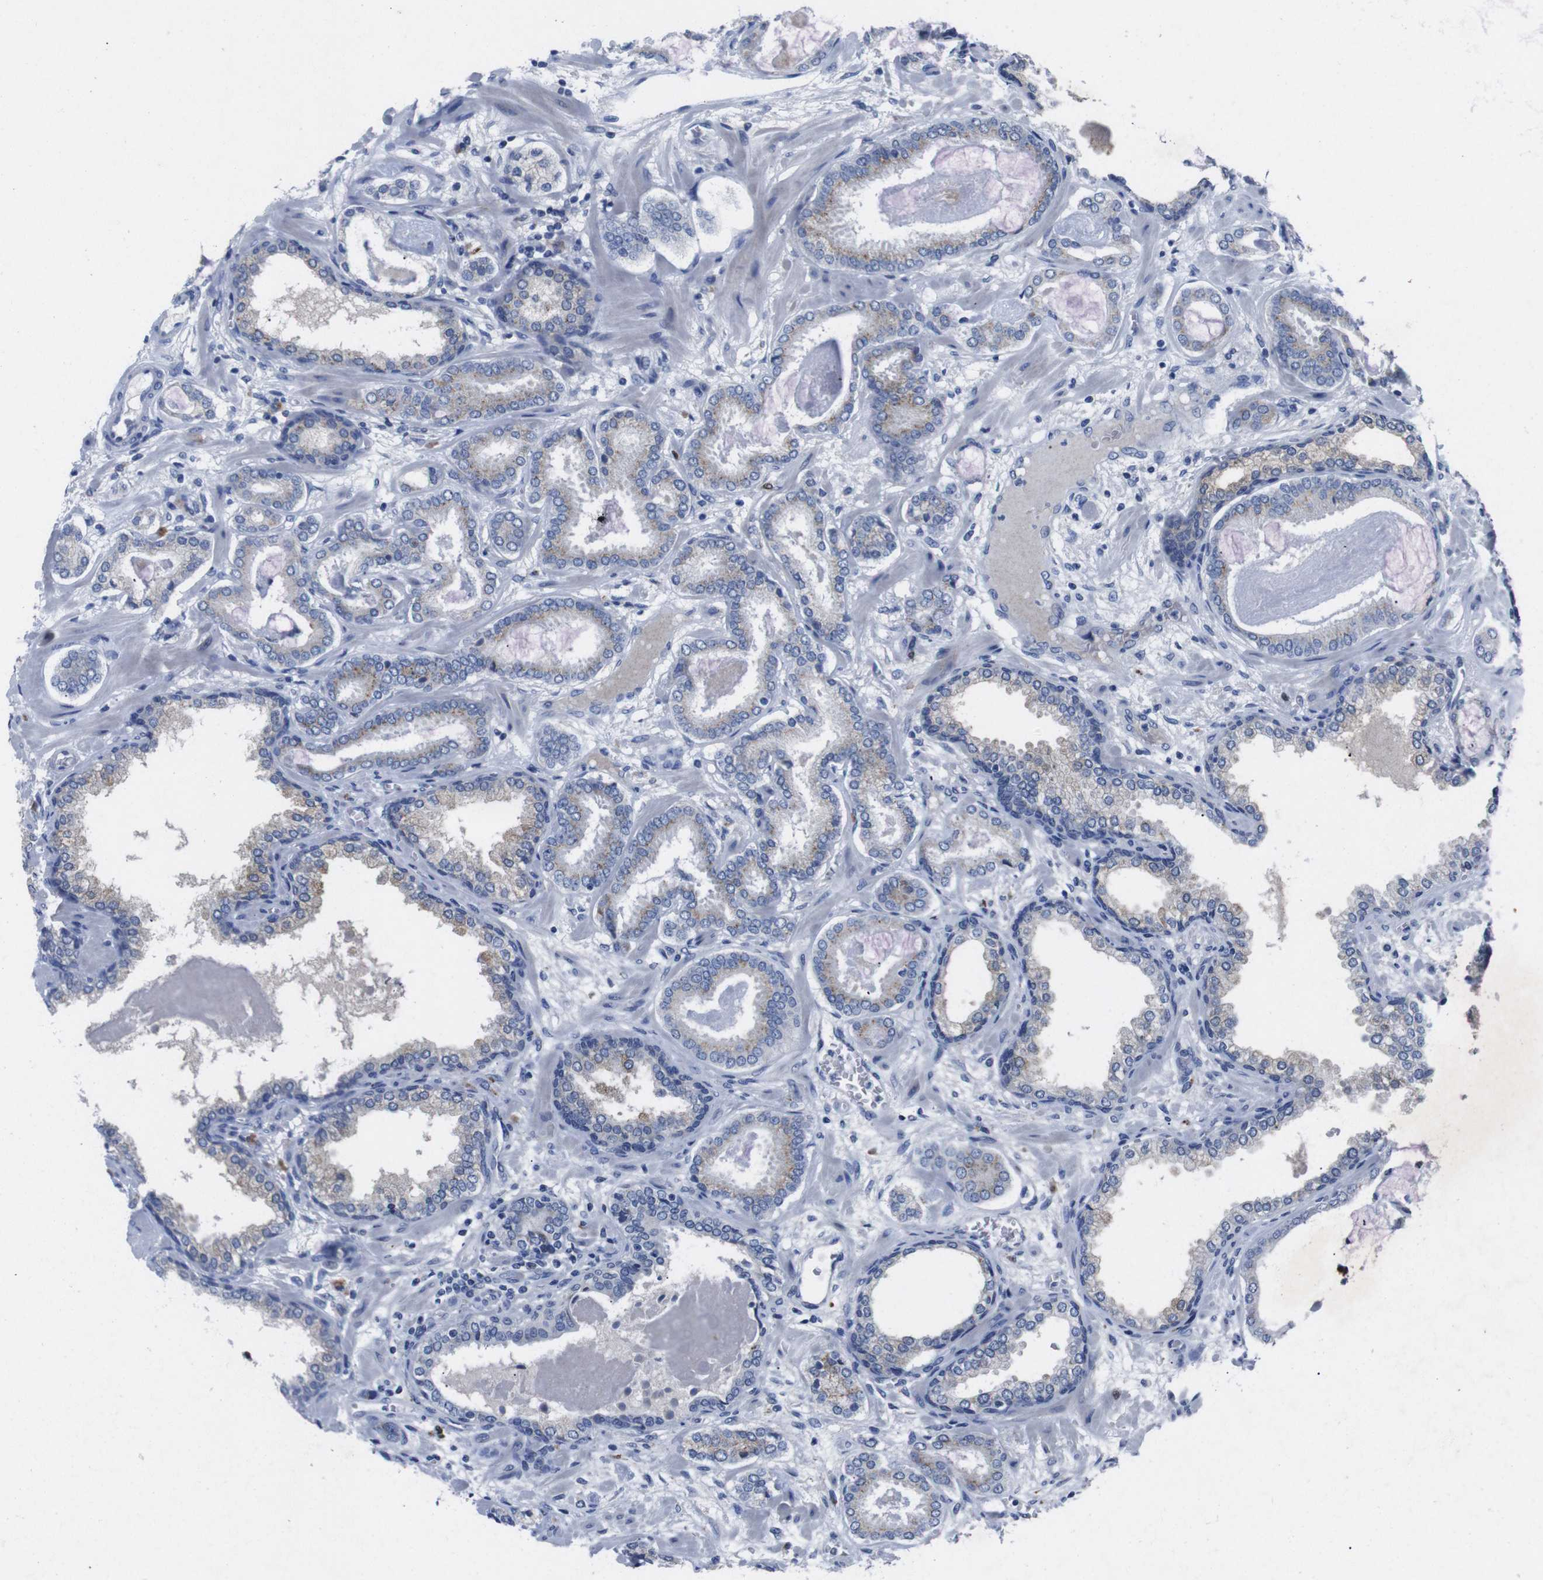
{"staining": {"intensity": "moderate", "quantity": "<25%", "location": "cytoplasmic/membranous"}, "tissue": "prostate cancer", "cell_type": "Tumor cells", "image_type": "cancer", "snomed": [{"axis": "morphology", "description": "Adenocarcinoma, Low grade"}, {"axis": "topography", "description": "Prostate"}], "caption": "IHC (DAB) staining of human prostate cancer (low-grade adenocarcinoma) shows moderate cytoplasmic/membranous protein positivity in approximately <25% of tumor cells. IHC stains the protein of interest in brown and the nuclei are stained blue.", "gene": "IRF4", "patient": {"sex": "male", "age": 53}}